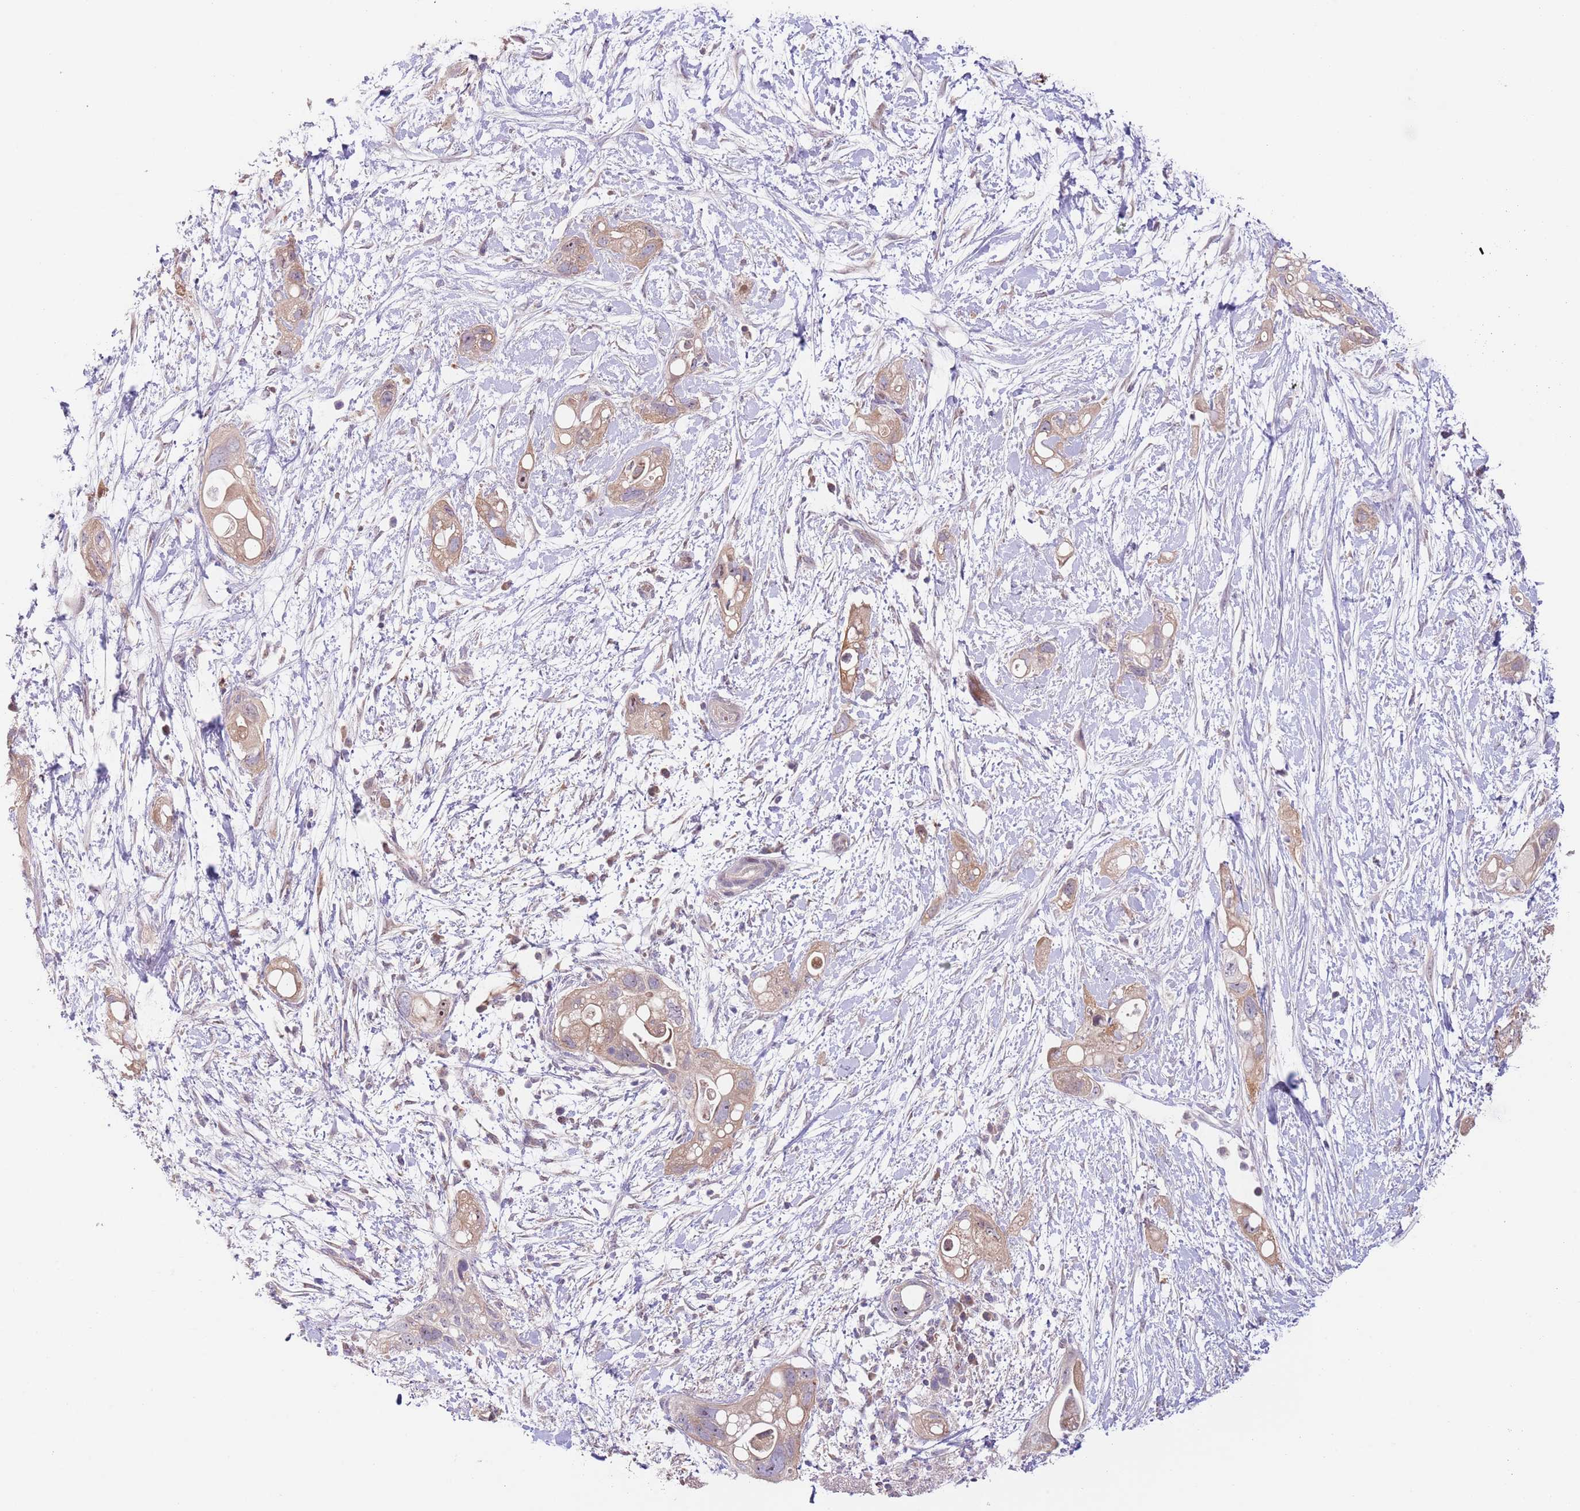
{"staining": {"intensity": "moderate", "quantity": ">75%", "location": "cytoplasmic/membranous"}, "tissue": "pancreatic cancer", "cell_type": "Tumor cells", "image_type": "cancer", "snomed": [{"axis": "morphology", "description": "Adenocarcinoma, NOS"}, {"axis": "topography", "description": "Pancreas"}], "caption": "A photomicrograph of human pancreatic cancer stained for a protein reveals moderate cytoplasmic/membranous brown staining in tumor cells.", "gene": "AP1S2", "patient": {"sex": "female", "age": 72}}